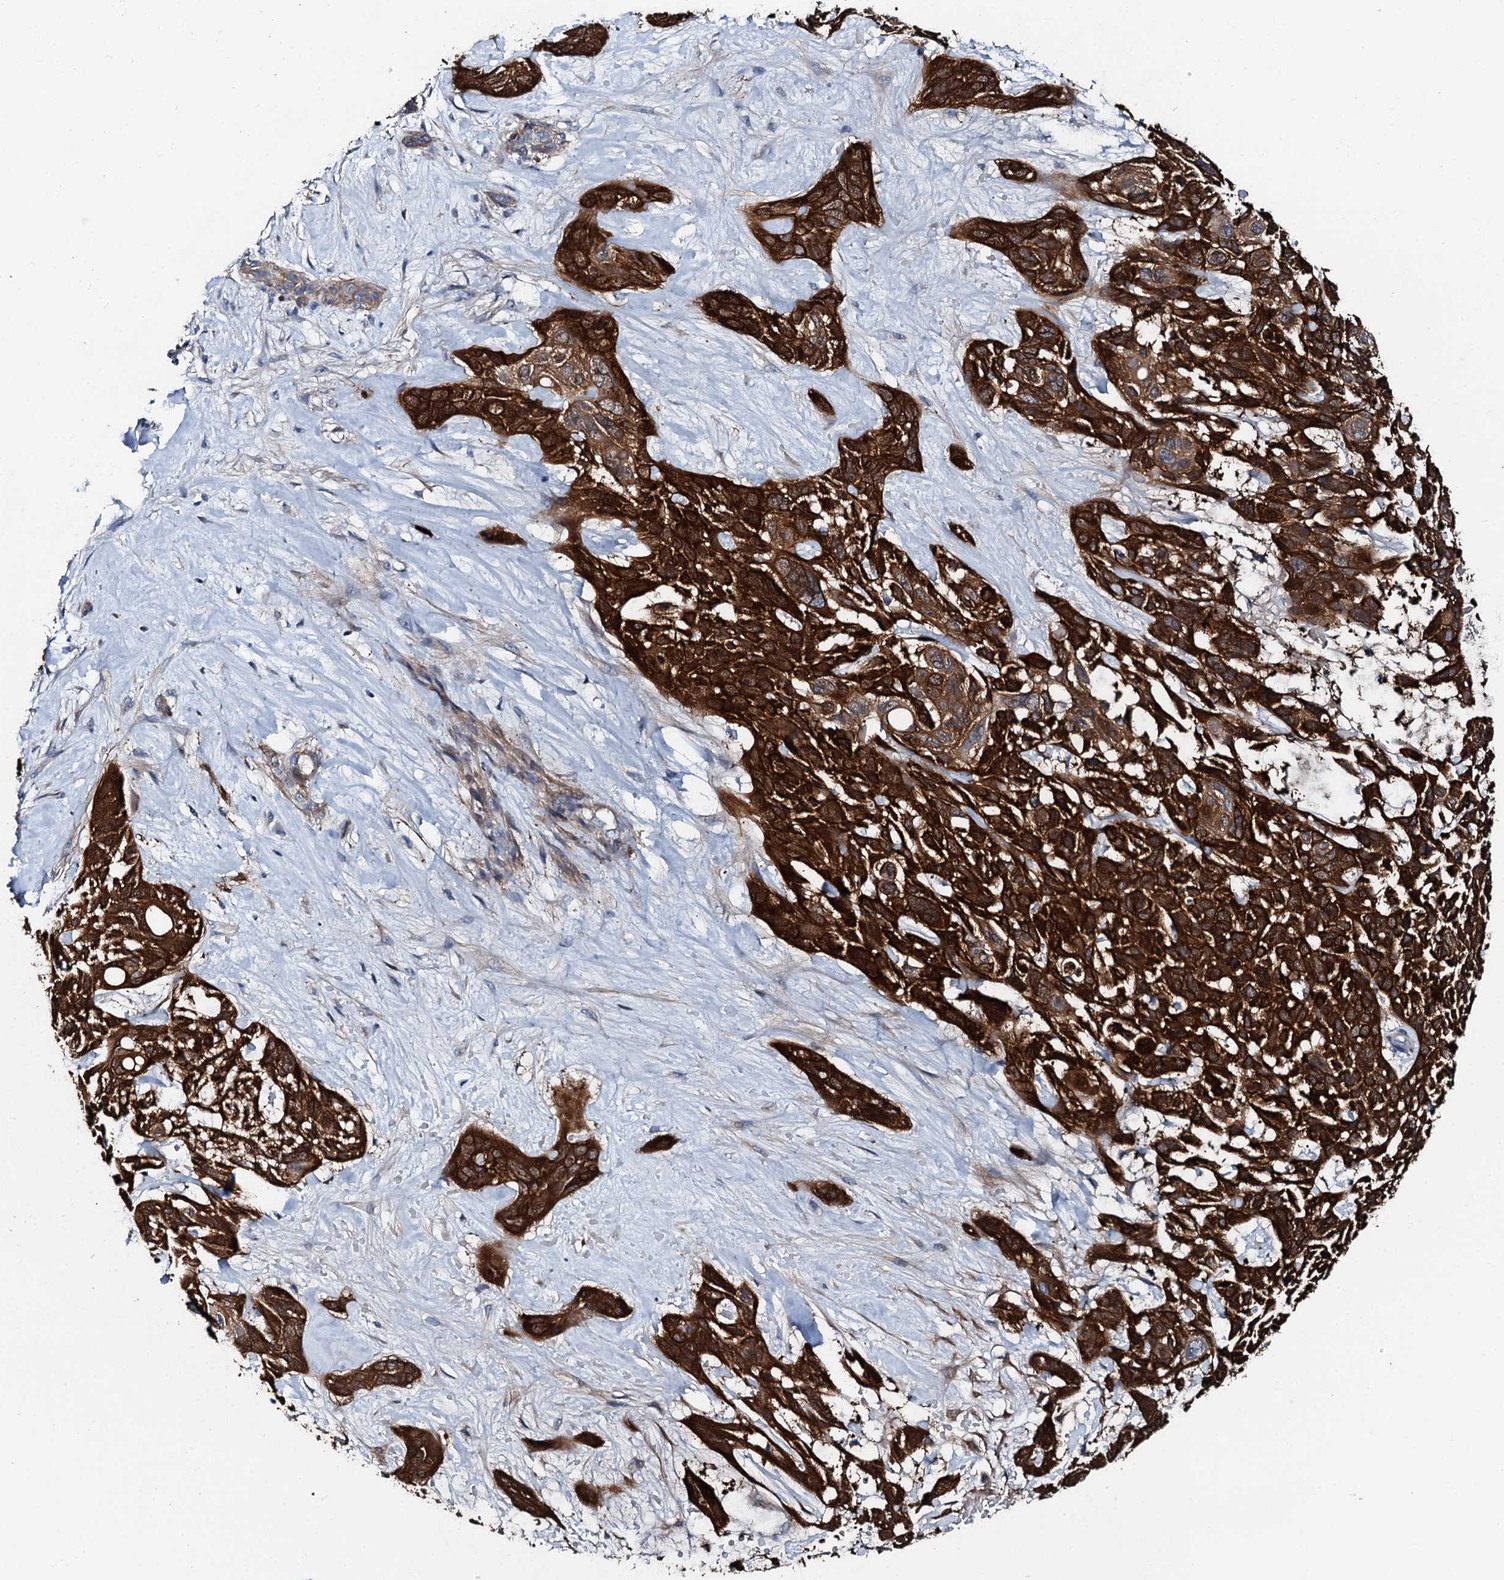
{"staining": {"intensity": "strong", "quantity": ">75%", "location": "cytoplasmic/membranous"}, "tissue": "skin cancer", "cell_type": "Tumor cells", "image_type": "cancer", "snomed": [{"axis": "morphology", "description": "Basal cell carcinoma"}, {"axis": "topography", "description": "Skin"}], "caption": "Immunohistochemical staining of skin cancer (basal cell carcinoma) demonstrates high levels of strong cytoplasmic/membranous protein expression in approximately >75% of tumor cells. The staining was performed using DAB (3,3'-diaminobenzidine), with brown indicating positive protein expression. Nuclei are stained blue with hematoxylin.", "gene": "GFOD2", "patient": {"sex": "male", "age": 88}}